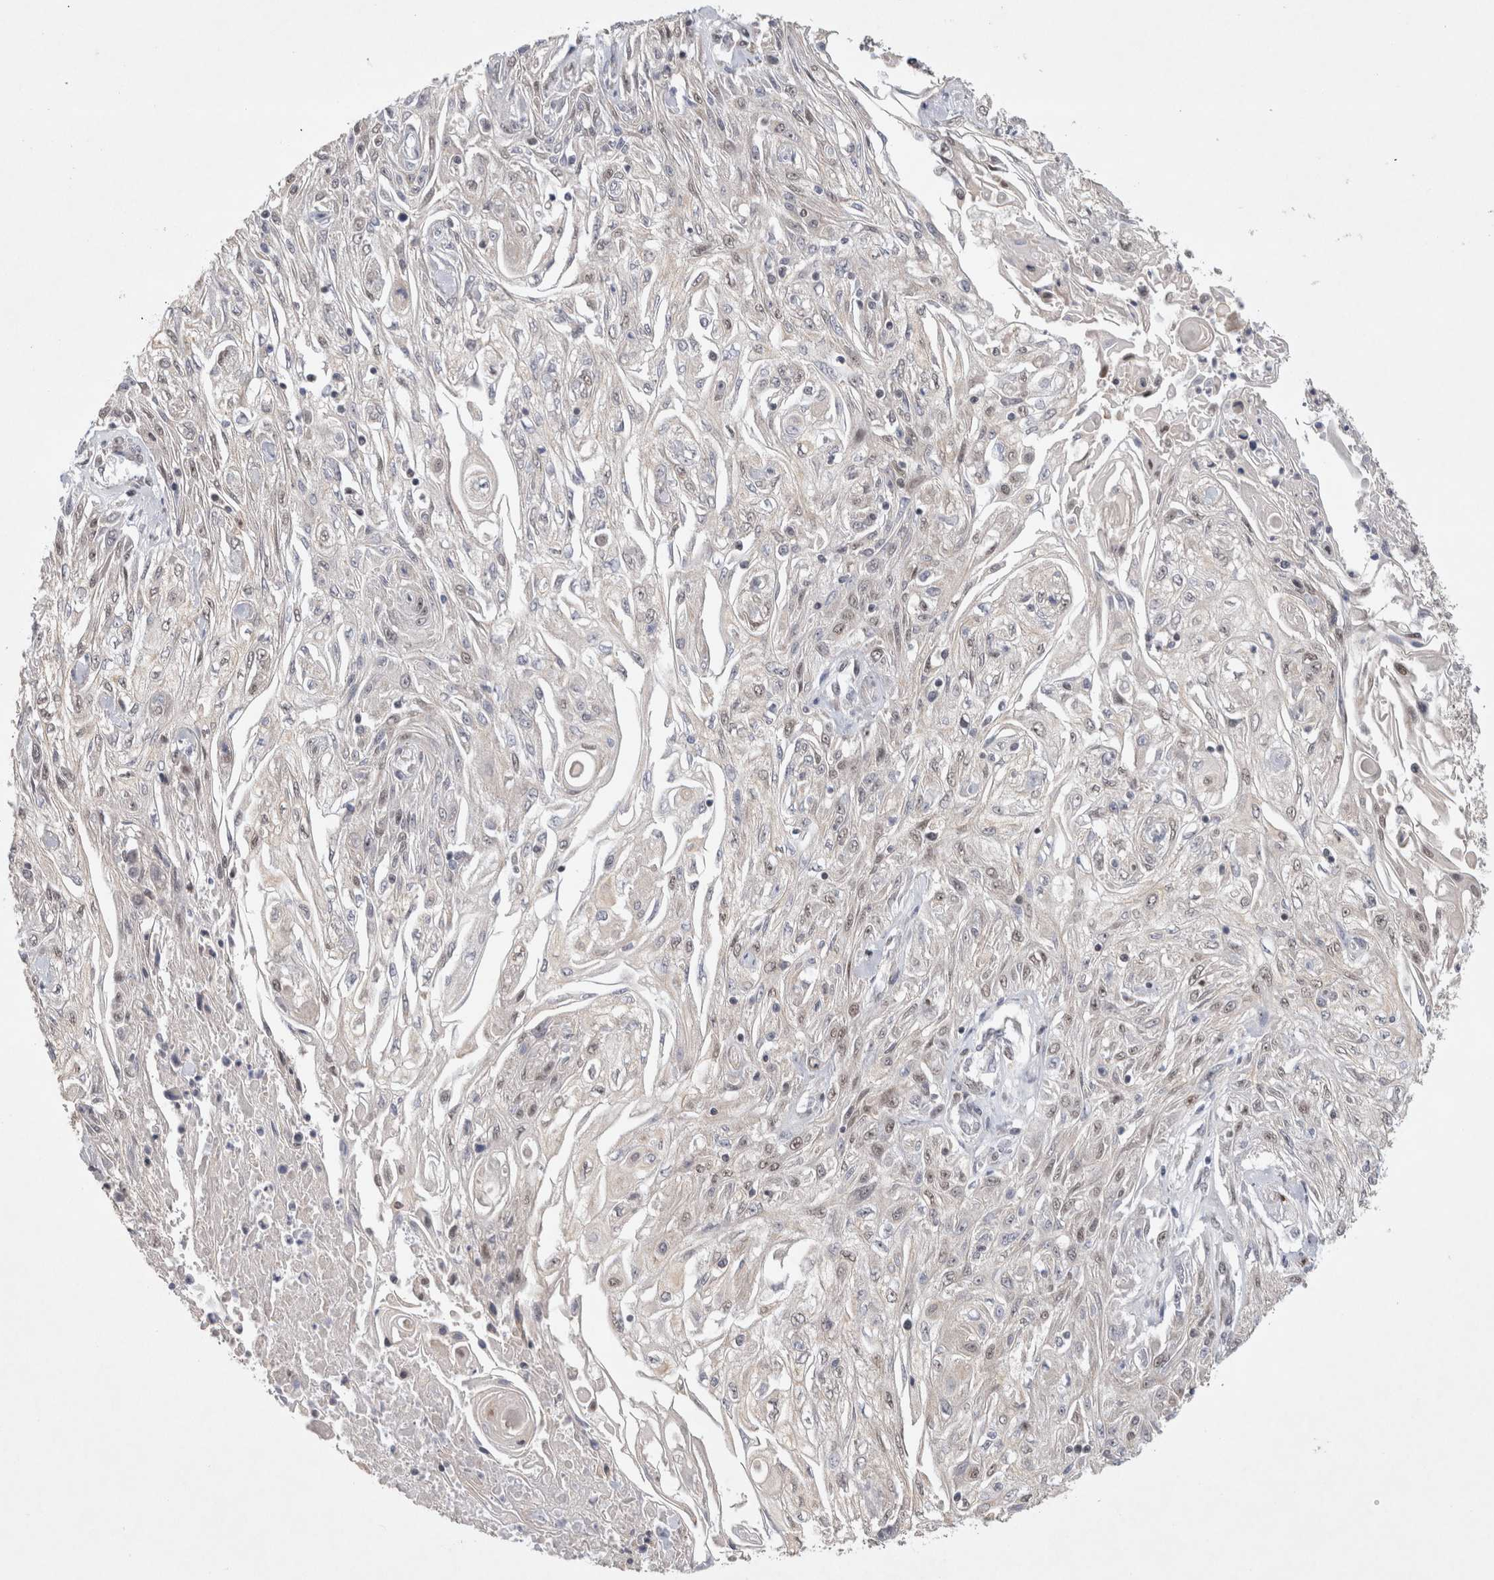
{"staining": {"intensity": "weak", "quantity": "<25%", "location": "nuclear"}, "tissue": "skin cancer", "cell_type": "Tumor cells", "image_type": "cancer", "snomed": [{"axis": "morphology", "description": "Squamous cell carcinoma, NOS"}, {"axis": "morphology", "description": "Squamous cell carcinoma, metastatic, NOS"}, {"axis": "topography", "description": "Skin"}, {"axis": "topography", "description": "Lymph node"}], "caption": "High magnification brightfield microscopy of skin cancer stained with DAB (3,3'-diaminobenzidine) (brown) and counterstained with hematoxylin (blue): tumor cells show no significant expression. The staining is performed using DAB (3,3'-diaminobenzidine) brown chromogen with nuclei counter-stained in using hematoxylin.", "gene": "HESX1", "patient": {"sex": "male", "age": 75}}